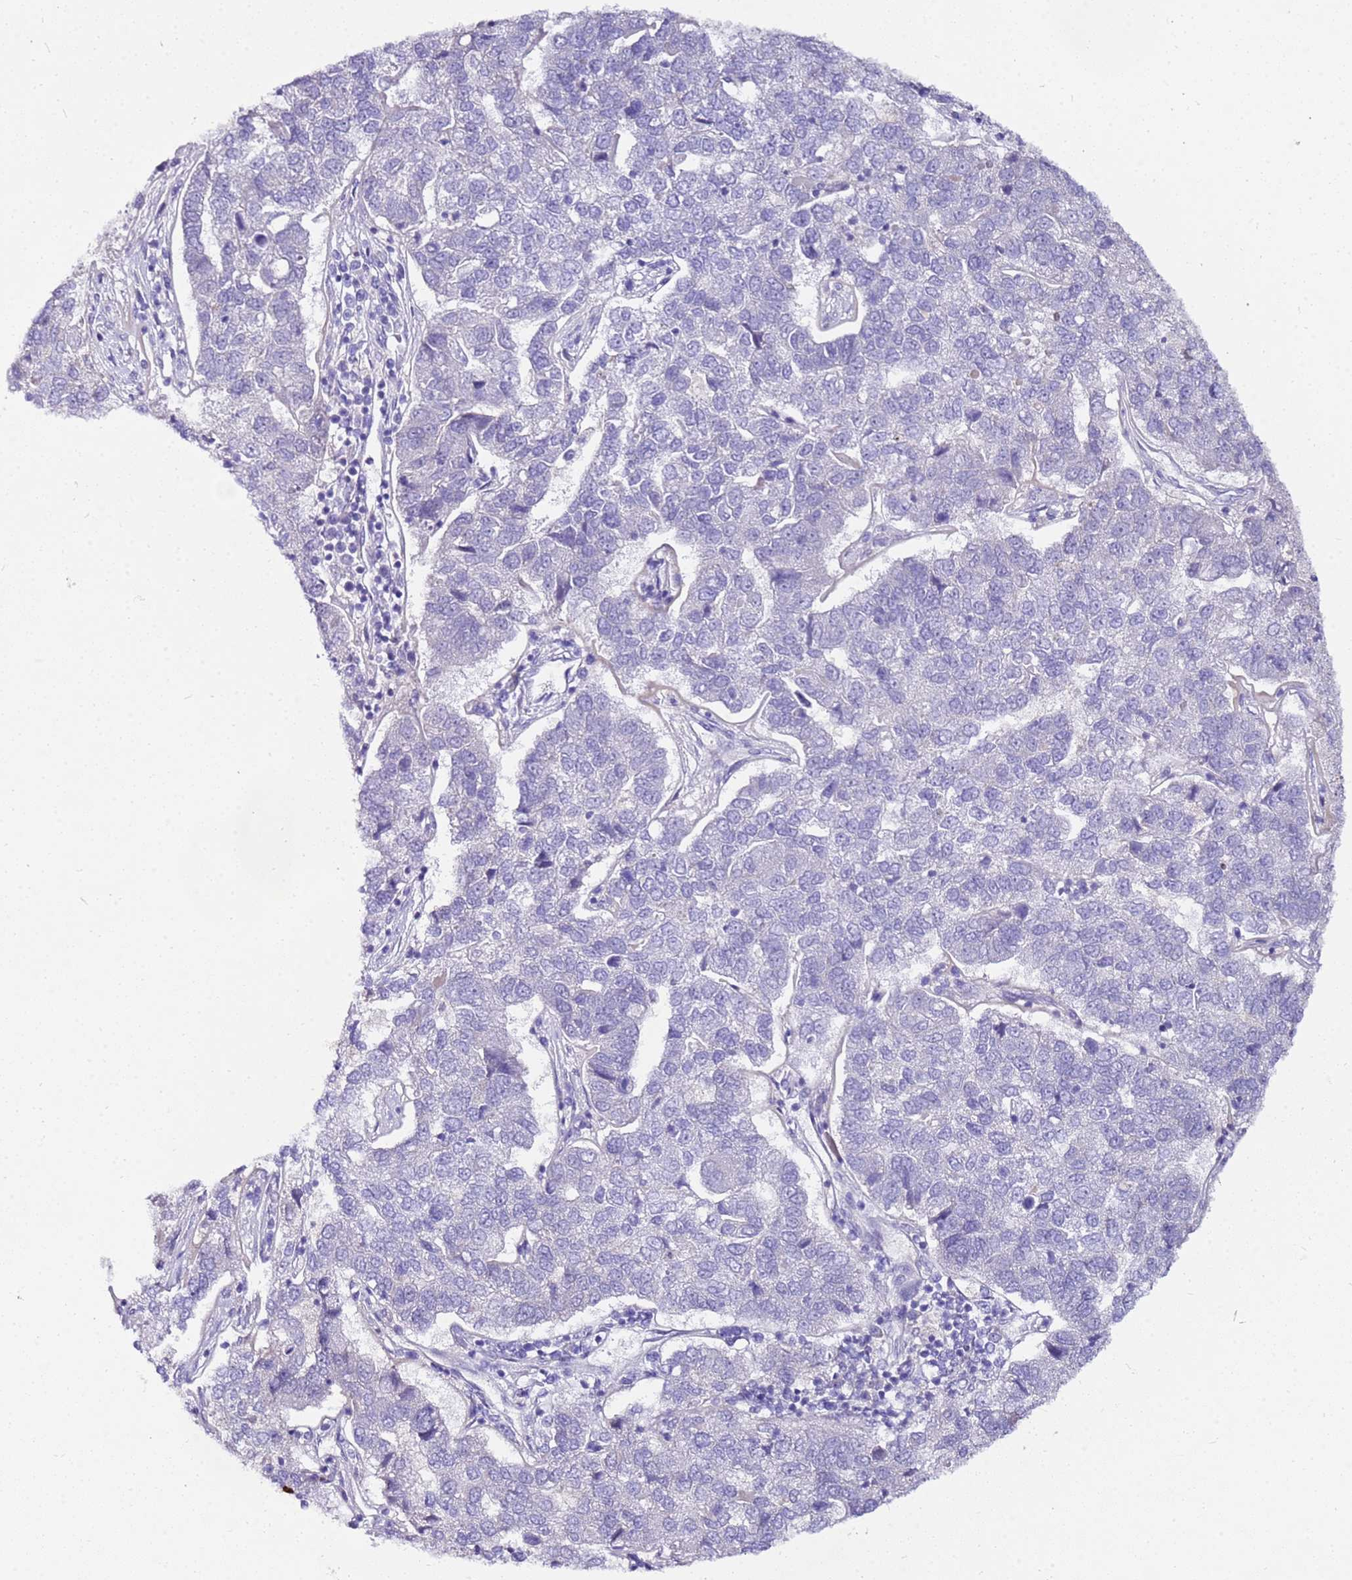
{"staining": {"intensity": "negative", "quantity": "none", "location": "none"}, "tissue": "pancreatic cancer", "cell_type": "Tumor cells", "image_type": "cancer", "snomed": [{"axis": "morphology", "description": "Adenocarcinoma, NOS"}, {"axis": "topography", "description": "Pancreas"}], "caption": "Immunohistochemical staining of human pancreatic cancer (adenocarcinoma) reveals no significant staining in tumor cells. Nuclei are stained in blue.", "gene": "DCDC2B", "patient": {"sex": "female", "age": 61}}